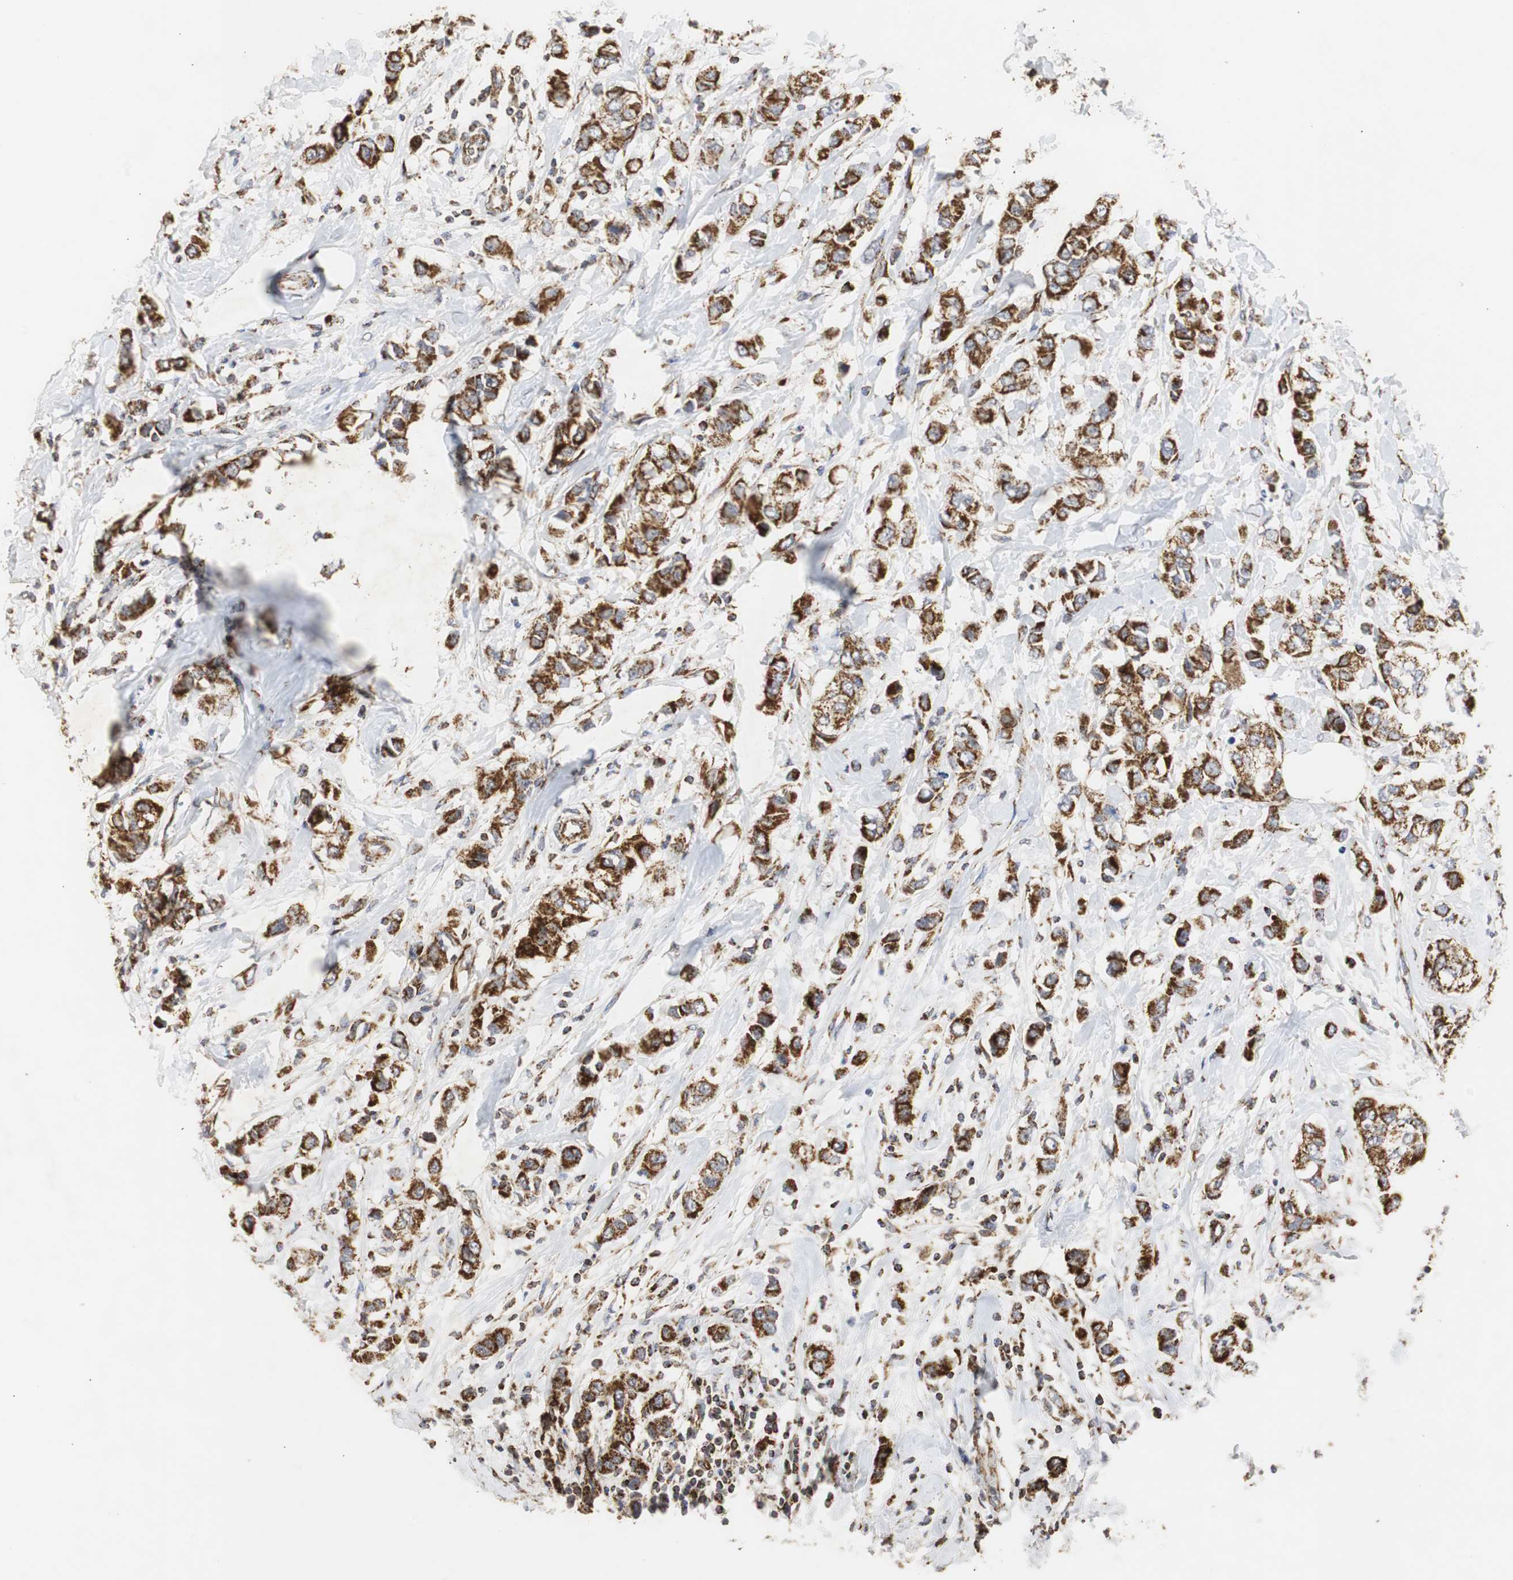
{"staining": {"intensity": "strong", "quantity": ">75%", "location": "cytoplasmic/membranous"}, "tissue": "breast cancer", "cell_type": "Tumor cells", "image_type": "cancer", "snomed": [{"axis": "morphology", "description": "Duct carcinoma"}, {"axis": "topography", "description": "Breast"}], "caption": "High-magnification brightfield microscopy of infiltrating ductal carcinoma (breast) stained with DAB (3,3'-diaminobenzidine) (brown) and counterstained with hematoxylin (blue). tumor cells exhibit strong cytoplasmic/membranous staining is present in about>75% of cells.", "gene": "HSD17B10", "patient": {"sex": "female", "age": 50}}